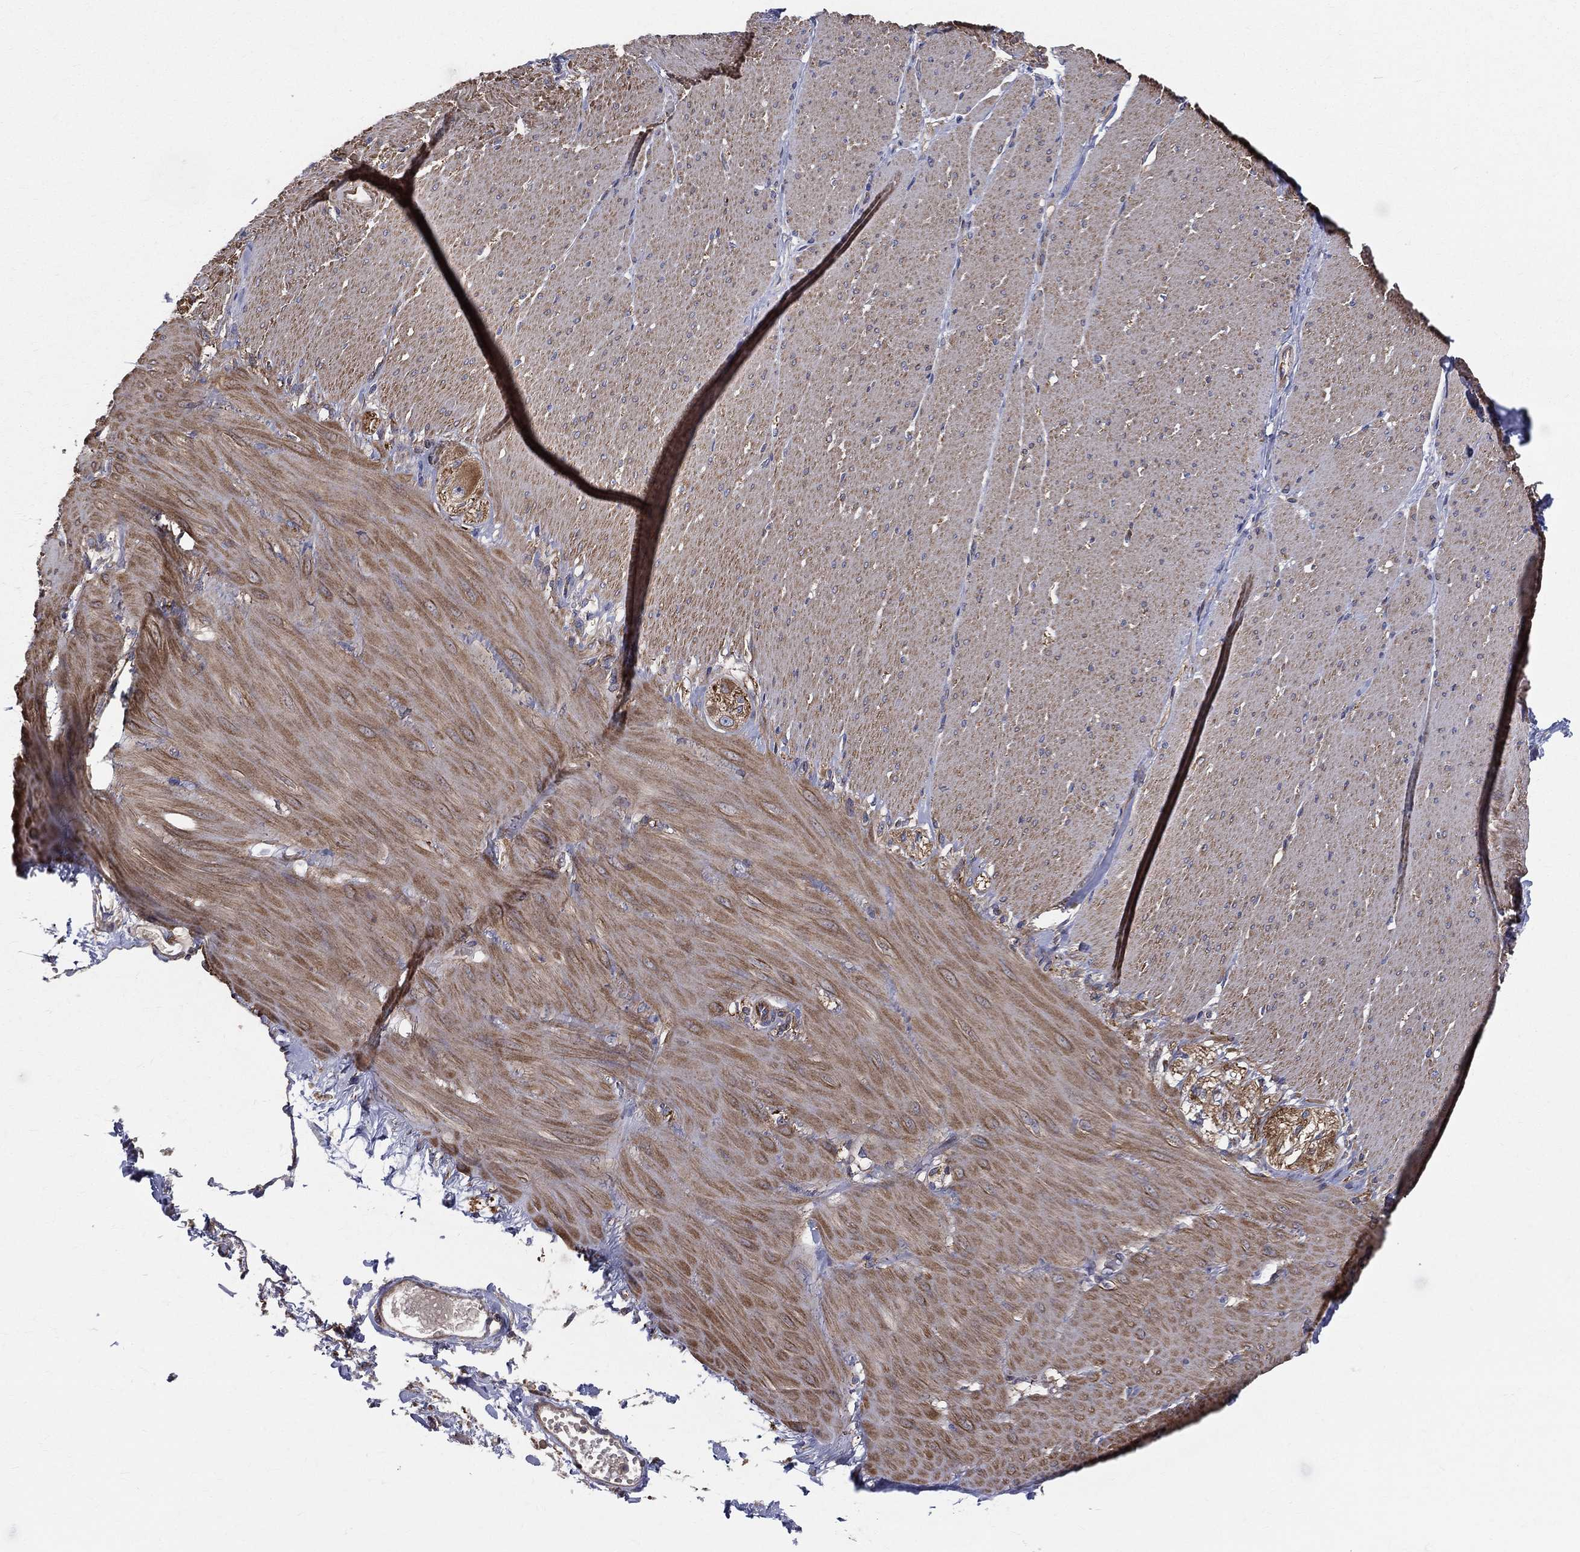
{"staining": {"intensity": "negative", "quantity": "none", "location": "none"}, "tissue": "adipose tissue", "cell_type": "Adipocytes", "image_type": "normal", "snomed": [{"axis": "morphology", "description": "Normal tissue, NOS"}, {"axis": "topography", "description": "Smooth muscle"}, {"axis": "topography", "description": "Duodenum"}, {"axis": "topography", "description": "Peripheral nerve tissue"}], "caption": "Immunohistochemical staining of unremarkable human adipose tissue displays no significant expression in adipocytes.", "gene": "MIX23", "patient": {"sex": "female", "age": 61}}